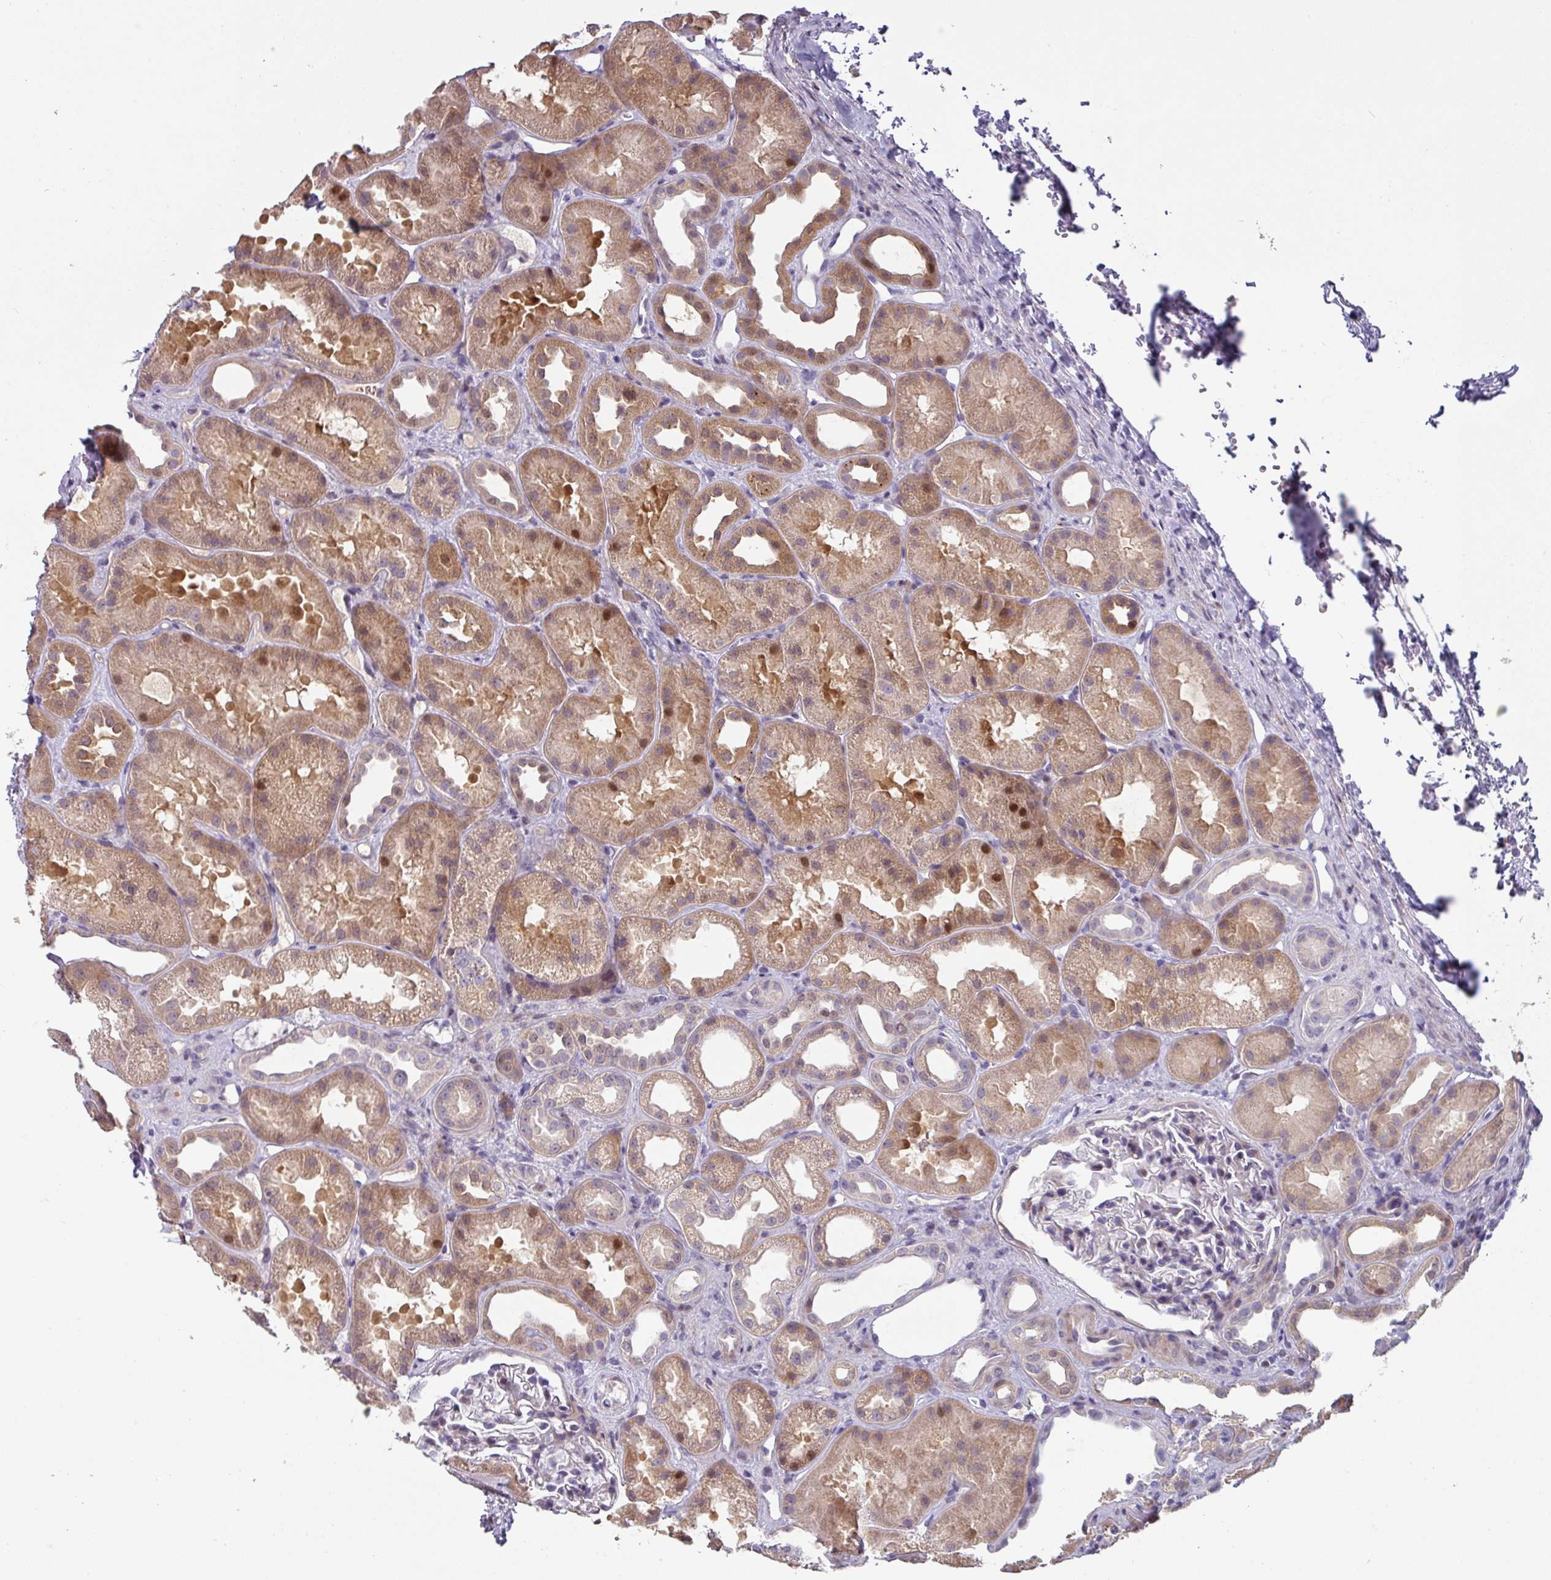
{"staining": {"intensity": "negative", "quantity": "none", "location": "none"}, "tissue": "kidney", "cell_type": "Cells in glomeruli", "image_type": "normal", "snomed": [{"axis": "morphology", "description": "Normal tissue, NOS"}, {"axis": "topography", "description": "Kidney"}], "caption": "High magnification brightfield microscopy of benign kidney stained with DAB (brown) and counterstained with hematoxylin (blue): cells in glomeruli show no significant positivity.", "gene": "KLHL3", "patient": {"sex": "male", "age": 61}}